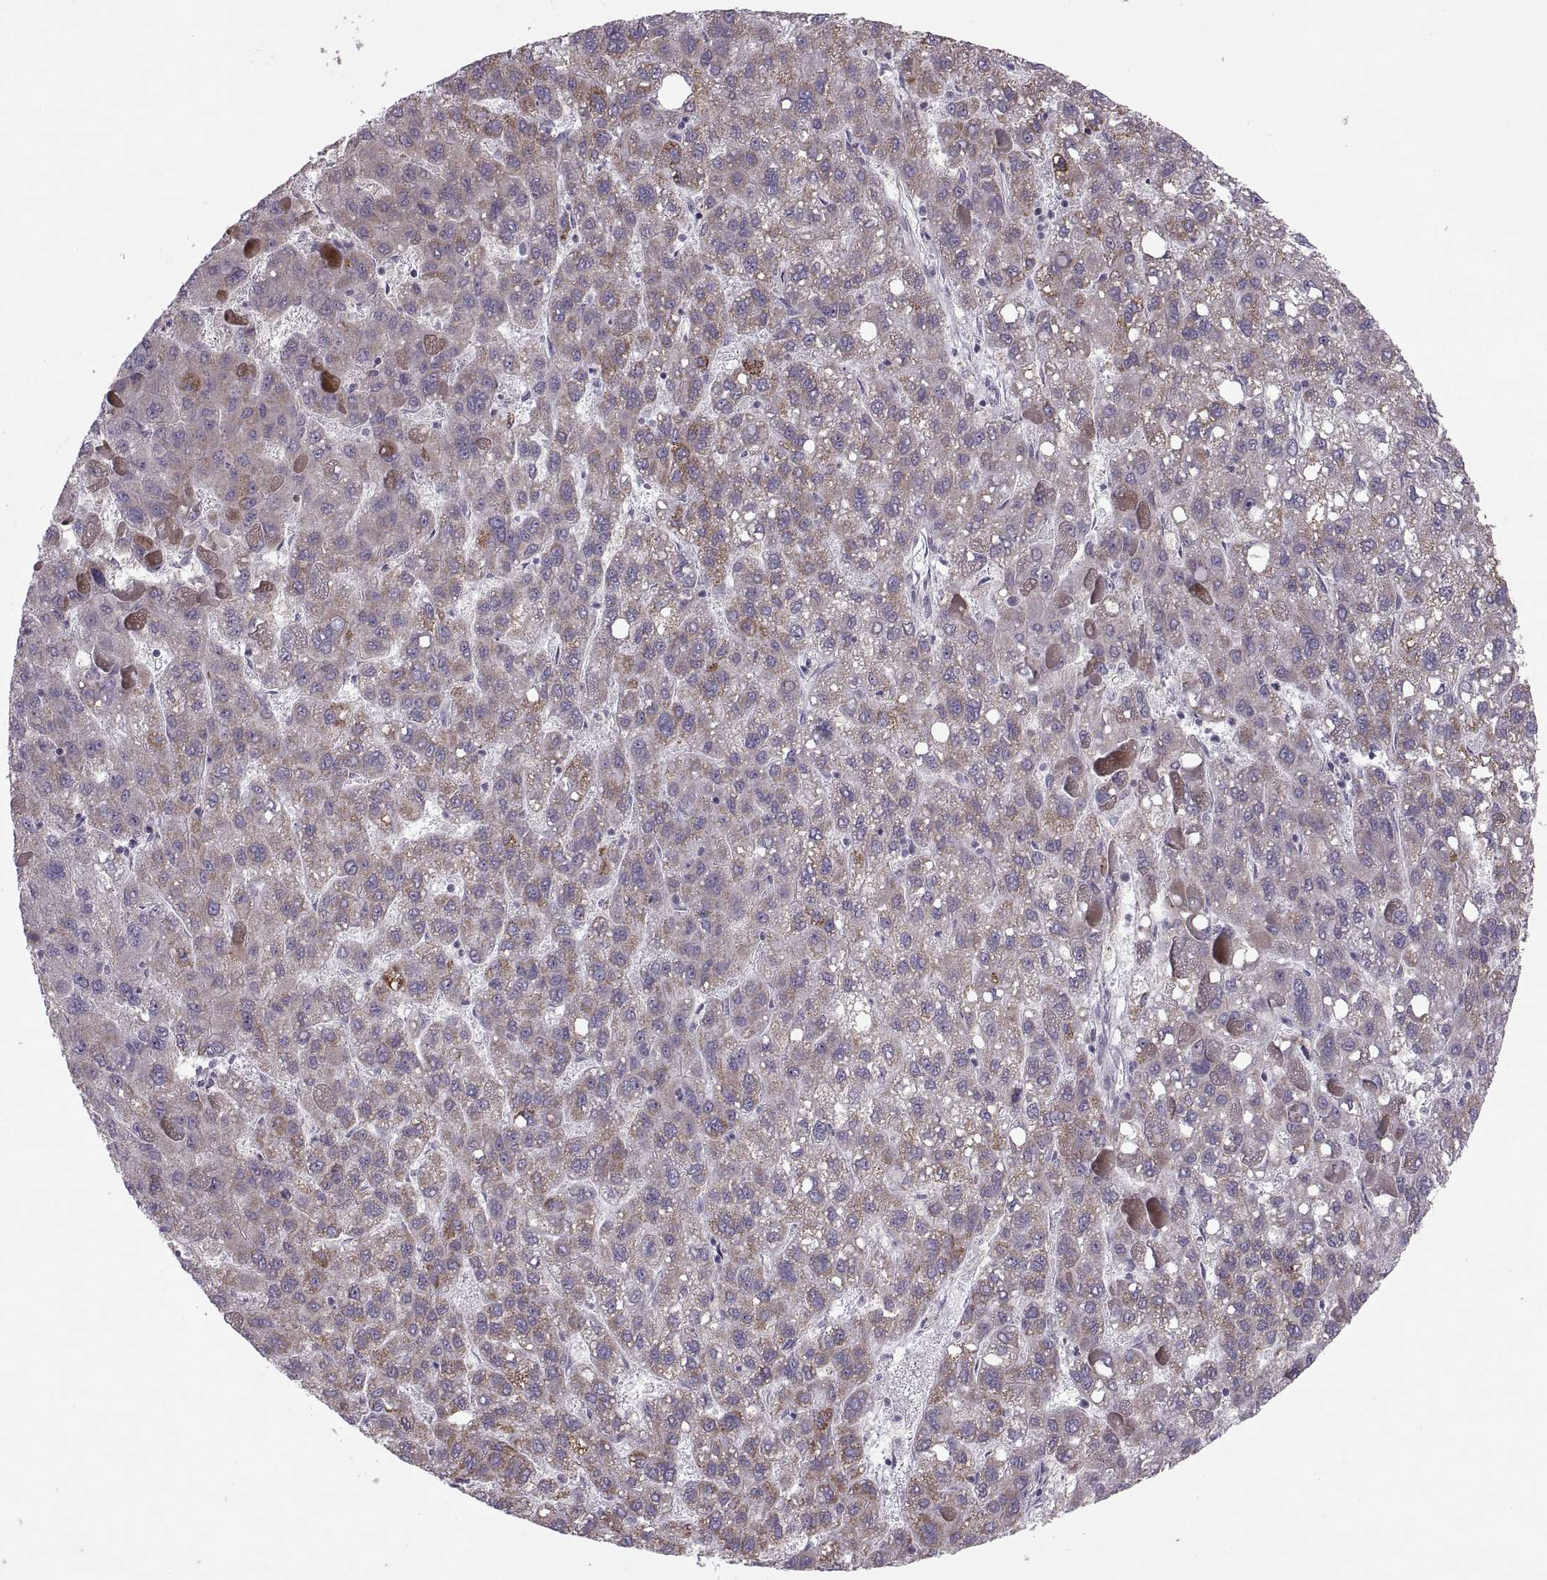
{"staining": {"intensity": "moderate", "quantity": ">75%", "location": "cytoplasmic/membranous"}, "tissue": "liver cancer", "cell_type": "Tumor cells", "image_type": "cancer", "snomed": [{"axis": "morphology", "description": "Carcinoma, Hepatocellular, NOS"}, {"axis": "topography", "description": "Liver"}], "caption": "Hepatocellular carcinoma (liver) stained for a protein (brown) reveals moderate cytoplasmic/membranous positive staining in about >75% of tumor cells.", "gene": "PIERCE1", "patient": {"sex": "female", "age": 82}}